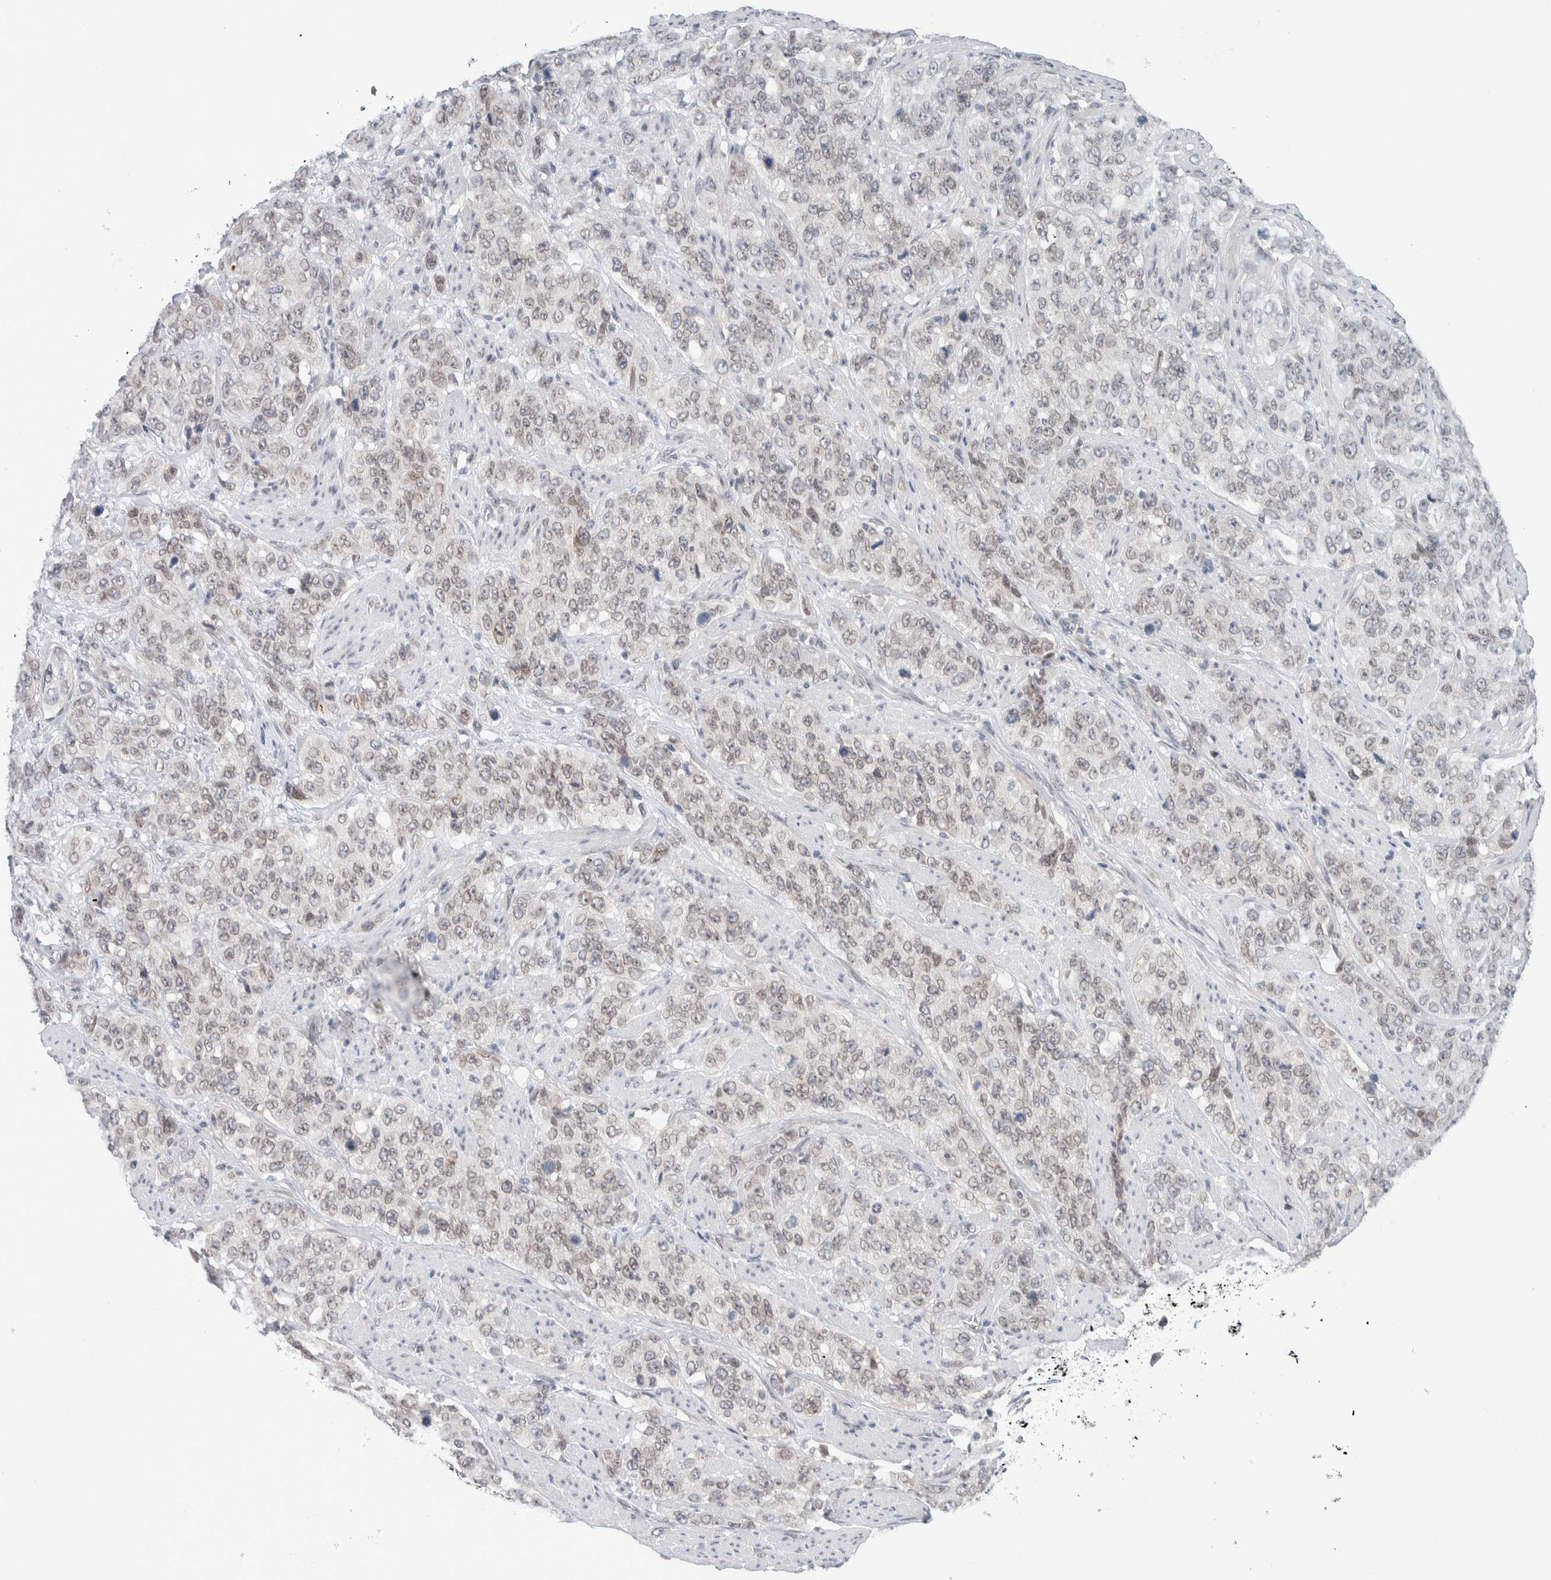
{"staining": {"intensity": "weak", "quantity": ">75%", "location": "cytoplasmic/membranous,nuclear"}, "tissue": "stomach cancer", "cell_type": "Tumor cells", "image_type": "cancer", "snomed": [{"axis": "morphology", "description": "Adenocarcinoma, NOS"}, {"axis": "topography", "description": "Stomach"}], "caption": "Immunohistochemical staining of adenocarcinoma (stomach) shows low levels of weak cytoplasmic/membranous and nuclear staining in about >75% of tumor cells. Using DAB (brown) and hematoxylin (blue) stains, captured at high magnification using brightfield microscopy.", "gene": "CRAT", "patient": {"sex": "male", "age": 48}}